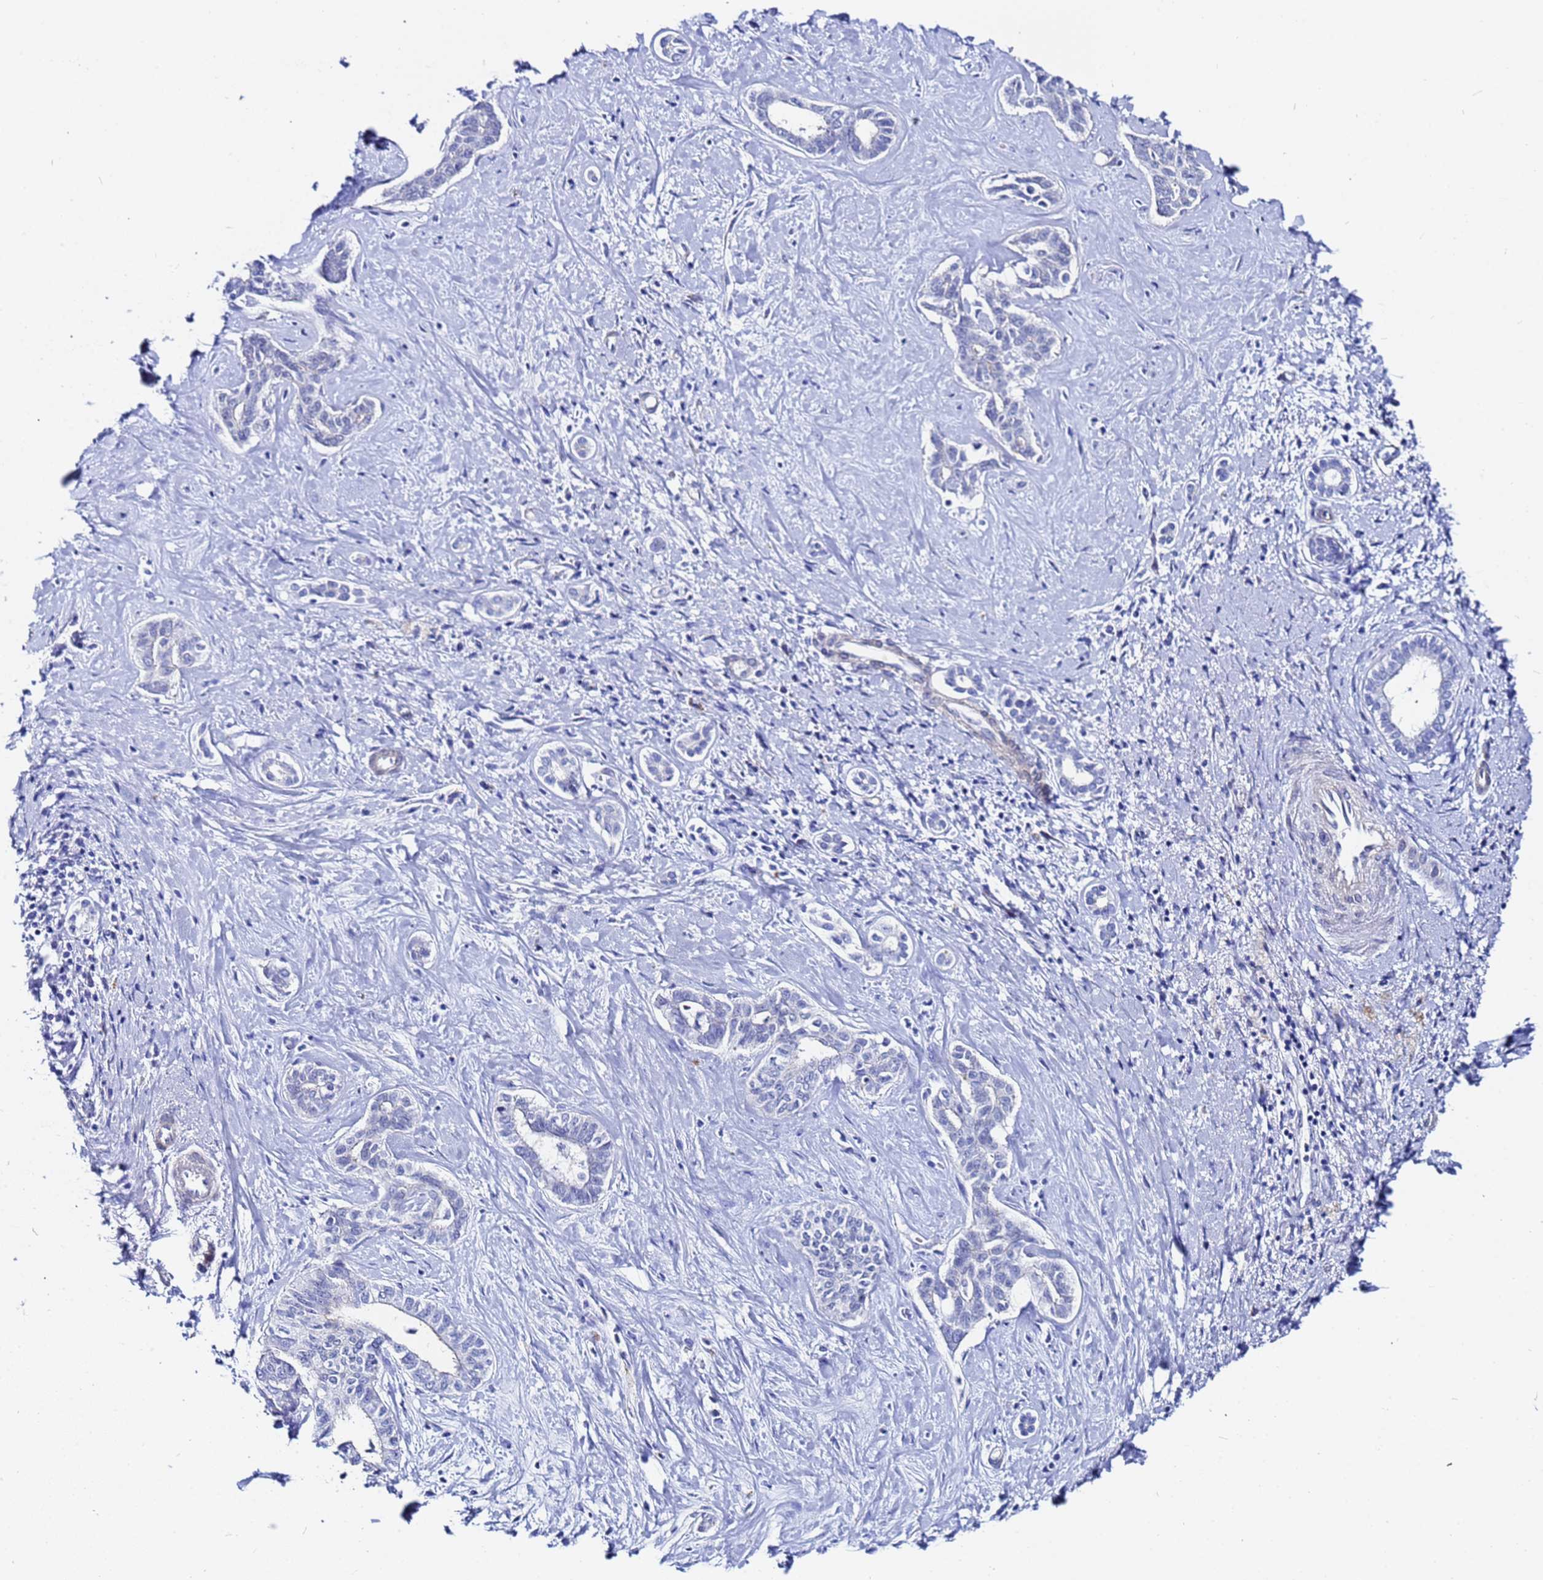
{"staining": {"intensity": "negative", "quantity": "none", "location": "none"}, "tissue": "liver cancer", "cell_type": "Tumor cells", "image_type": "cancer", "snomed": [{"axis": "morphology", "description": "Cholangiocarcinoma"}, {"axis": "topography", "description": "Liver"}], "caption": "Histopathology image shows no protein expression in tumor cells of liver cancer tissue.", "gene": "ZNF26", "patient": {"sex": "female", "age": 77}}